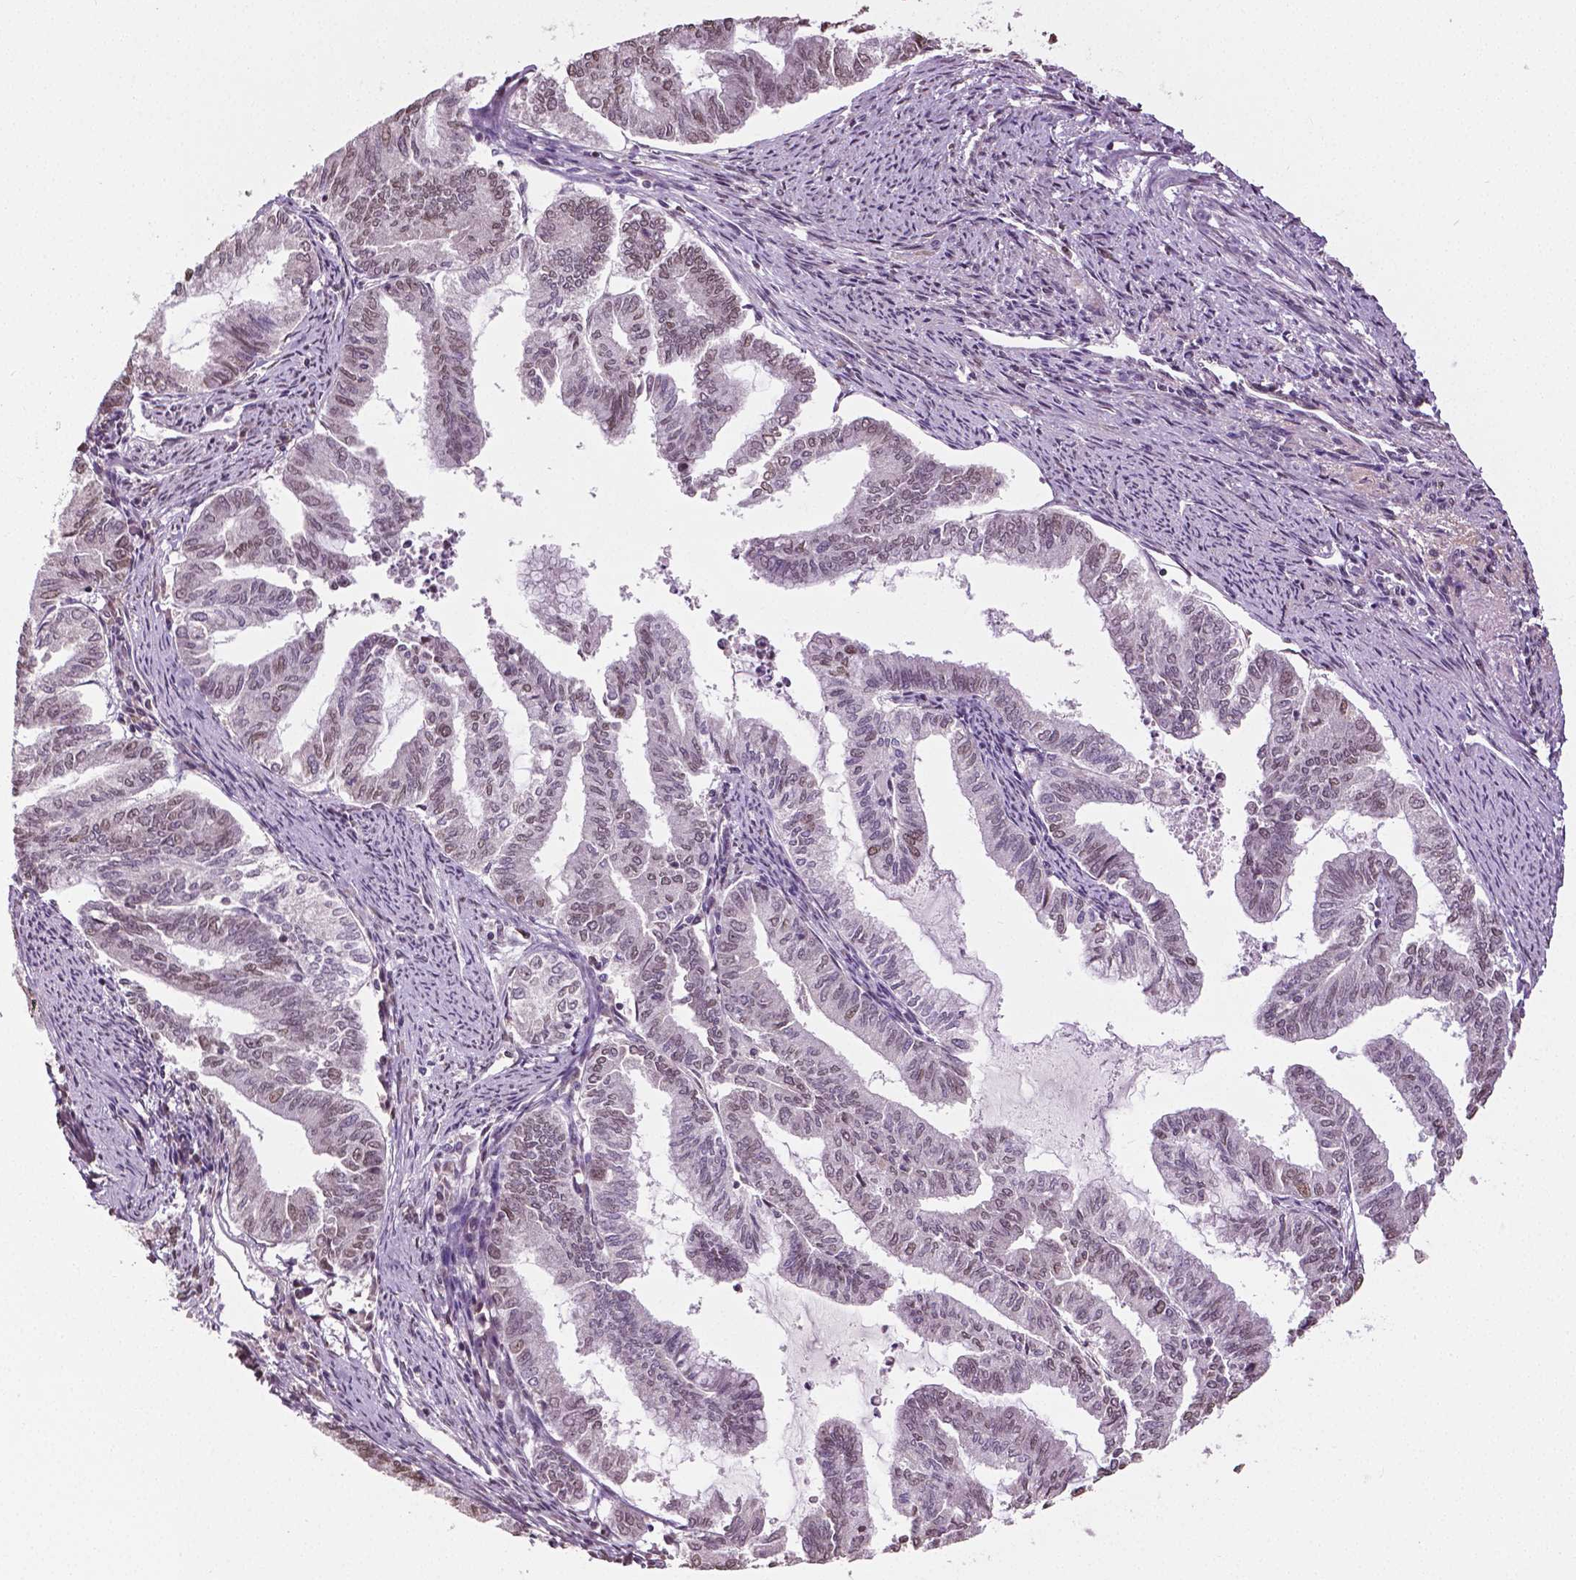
{"staining": {"intensity": "weak", "quantity": "25%-75%", "location": "nuclear"}, "tissue": "endometrial cancer", "cell_type": "Tumor cells", "image_type": "cancer", "snomed": [{"axis": "morphology", "description": "Adenocarcinoma, NOS"}, {"axis": "topography", "description": "Endometrium"}], "caption": "A brown stain shows weak nuclear staining of a protein in endometrial cancer (adenocarcinoma) tumor cells.", "gene": "DLX5", "patient": {"sex": "female", "age": 79}}